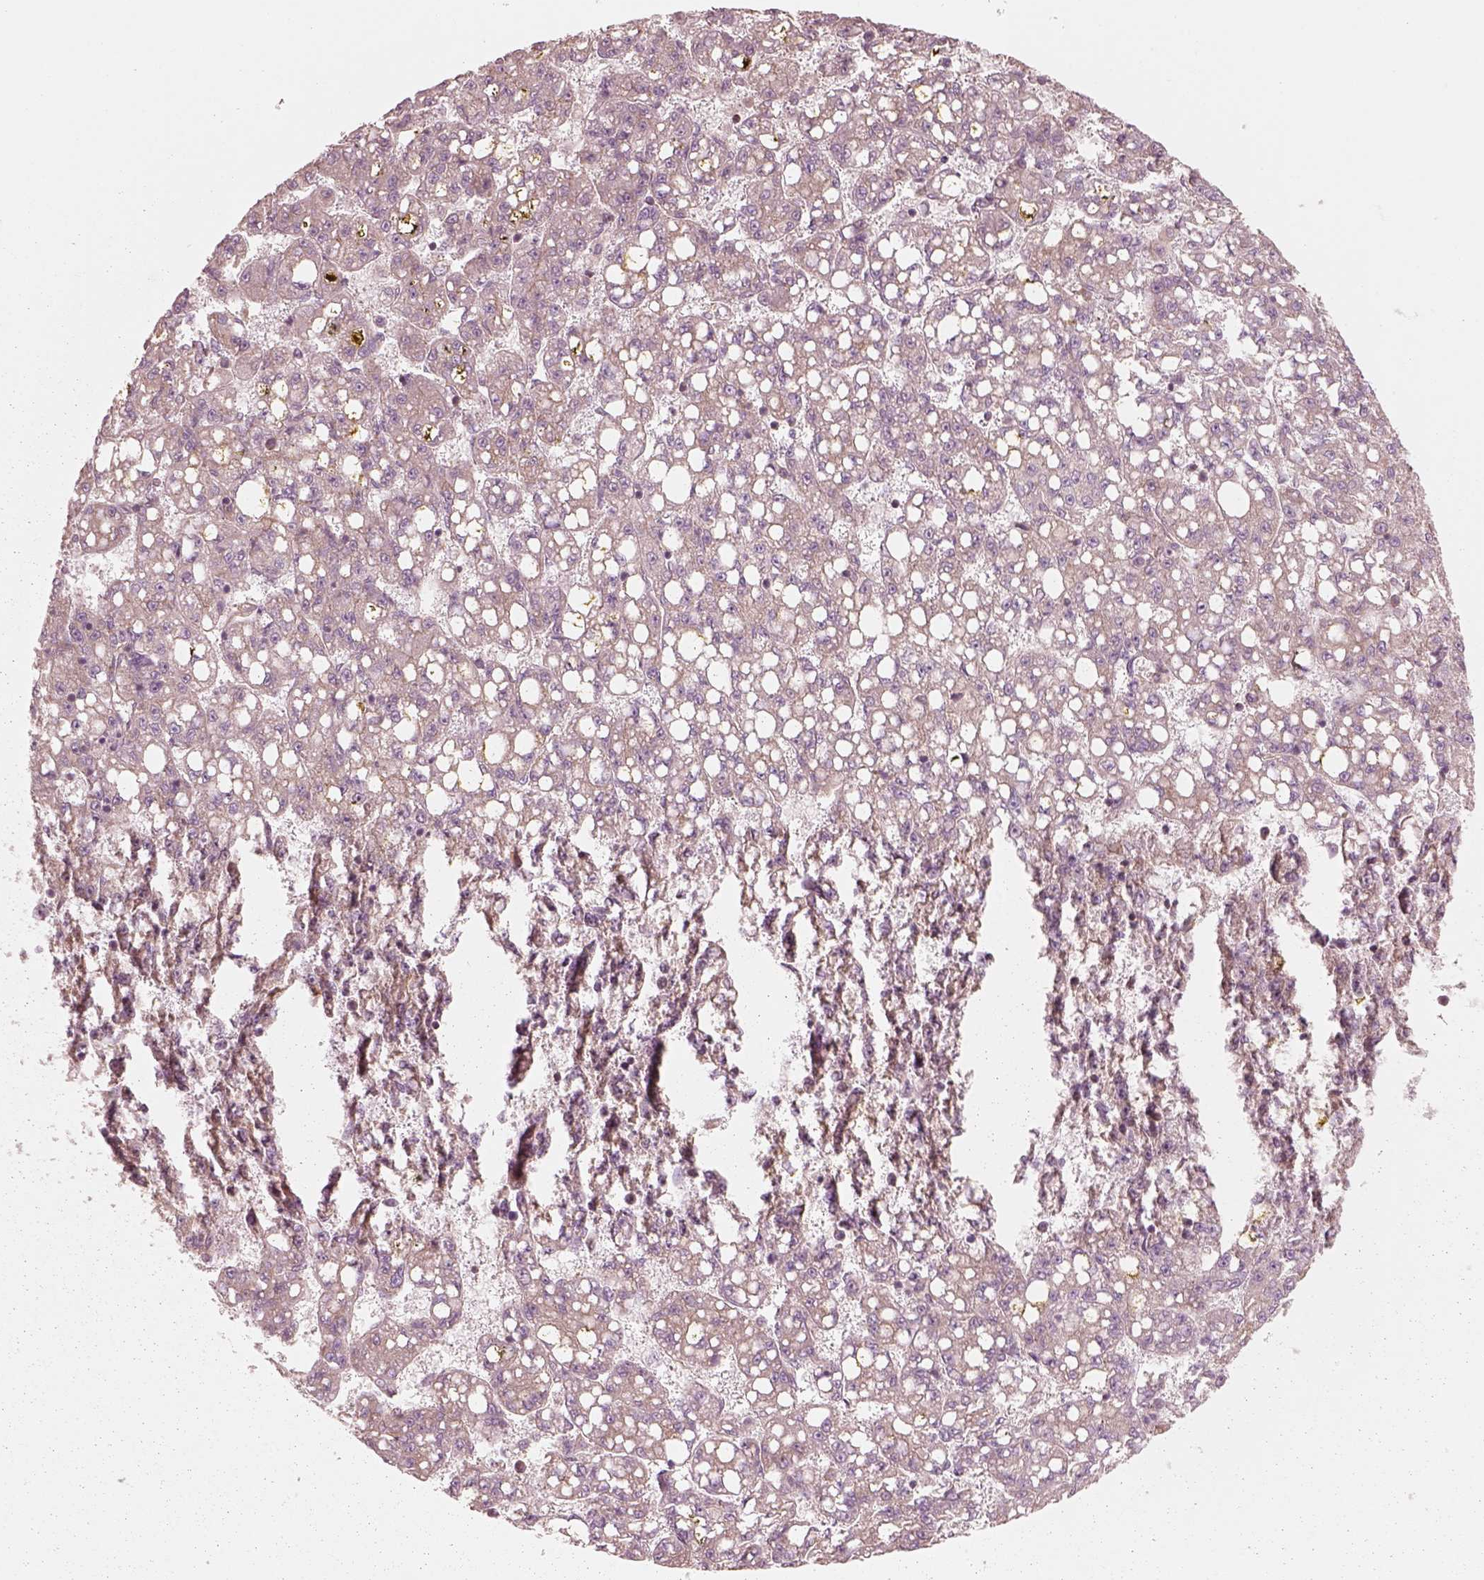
{"staining": {"intensity": "moderate", "quantity": "<25%", "location": "cytoplasmic/membranous"}, "tissue": "liver cancer", "cell_type": "Tumor cells", "image_type": "cancer", "snomed": [{"axis": "morphology", "description": "Carcinoma, Hepatocellular, NOS"}, {"axis": "topography", "description": "Liver"}], "caption": "Immunohistochemistry histopathology image of human liver hepatocellular carcinoma stained for a protein (brown), which demonstrates low levels of moderate cytoplasmic/membranous expression in approximately <25% of tumor cells.", "gene": "CNOT2", "patient": {"sex": "female", "age": 65}}